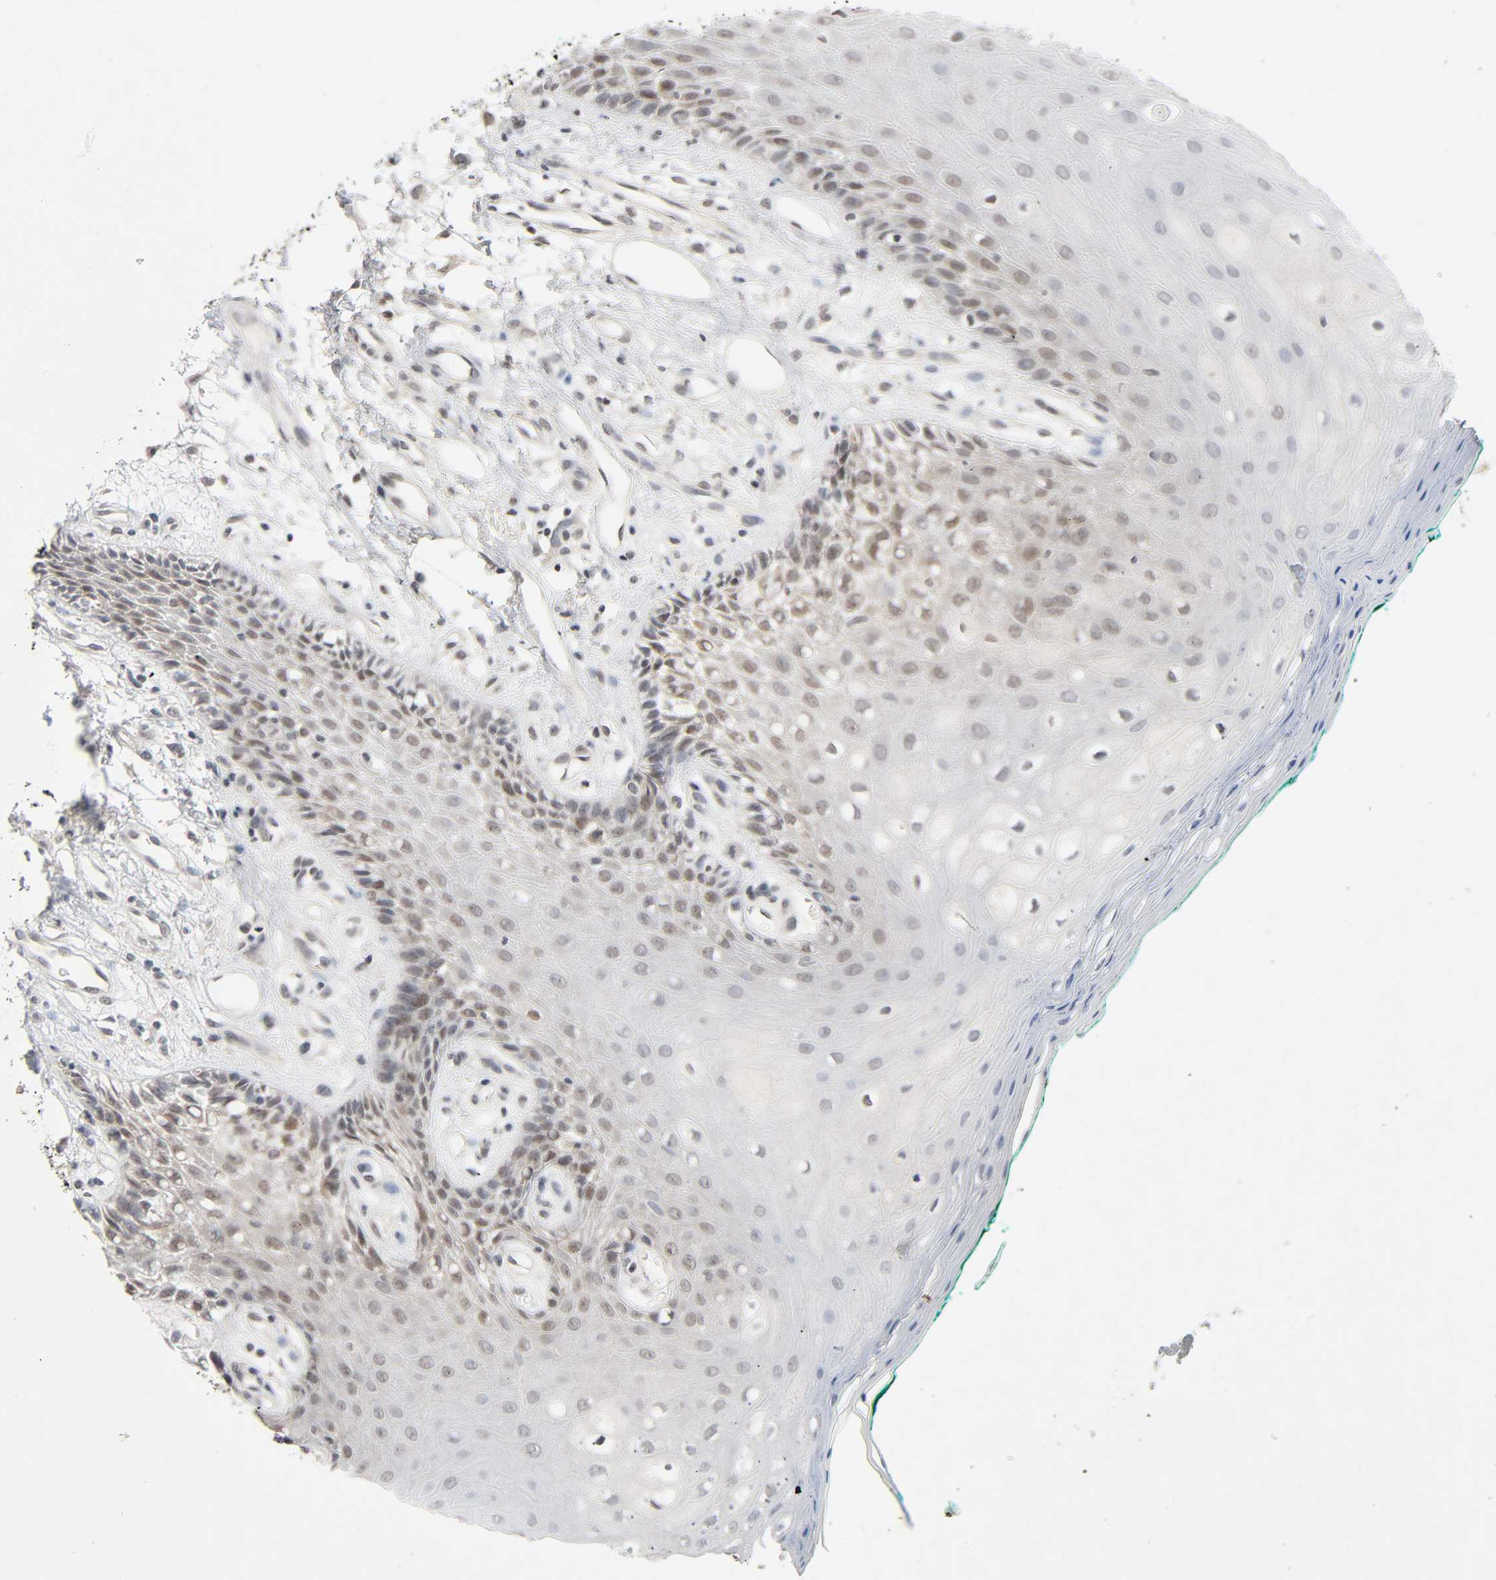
{"staining": {"intensity": "weak", "quantity": "25%-75%", "location": "nuclear"}, "tissue": "oral mucosa", "cell_type": "Squamous epithelial cells", "image_type": "normal", "snomed": [{"axis": "morphology", "description": "Normal tissue, NOS"}, {"axis": "morphology", "description": "Squamous cell carcinoma, NOS"}, {"axis": "topography", "description": "Skeletal muscle"}, {"axis": "topography", "description": "Oral tissue"}, {"axis": "topography", "description": "Head-Neck"}], "caption": "Immunohistochemical staining of benign human oral mucosa reveals weak nuclear protein expression in approximately 25%-75% of squamous epithelial cells.", "gene": "MAPKAPK5", "patient": {"sex": "female", "age": 84}}